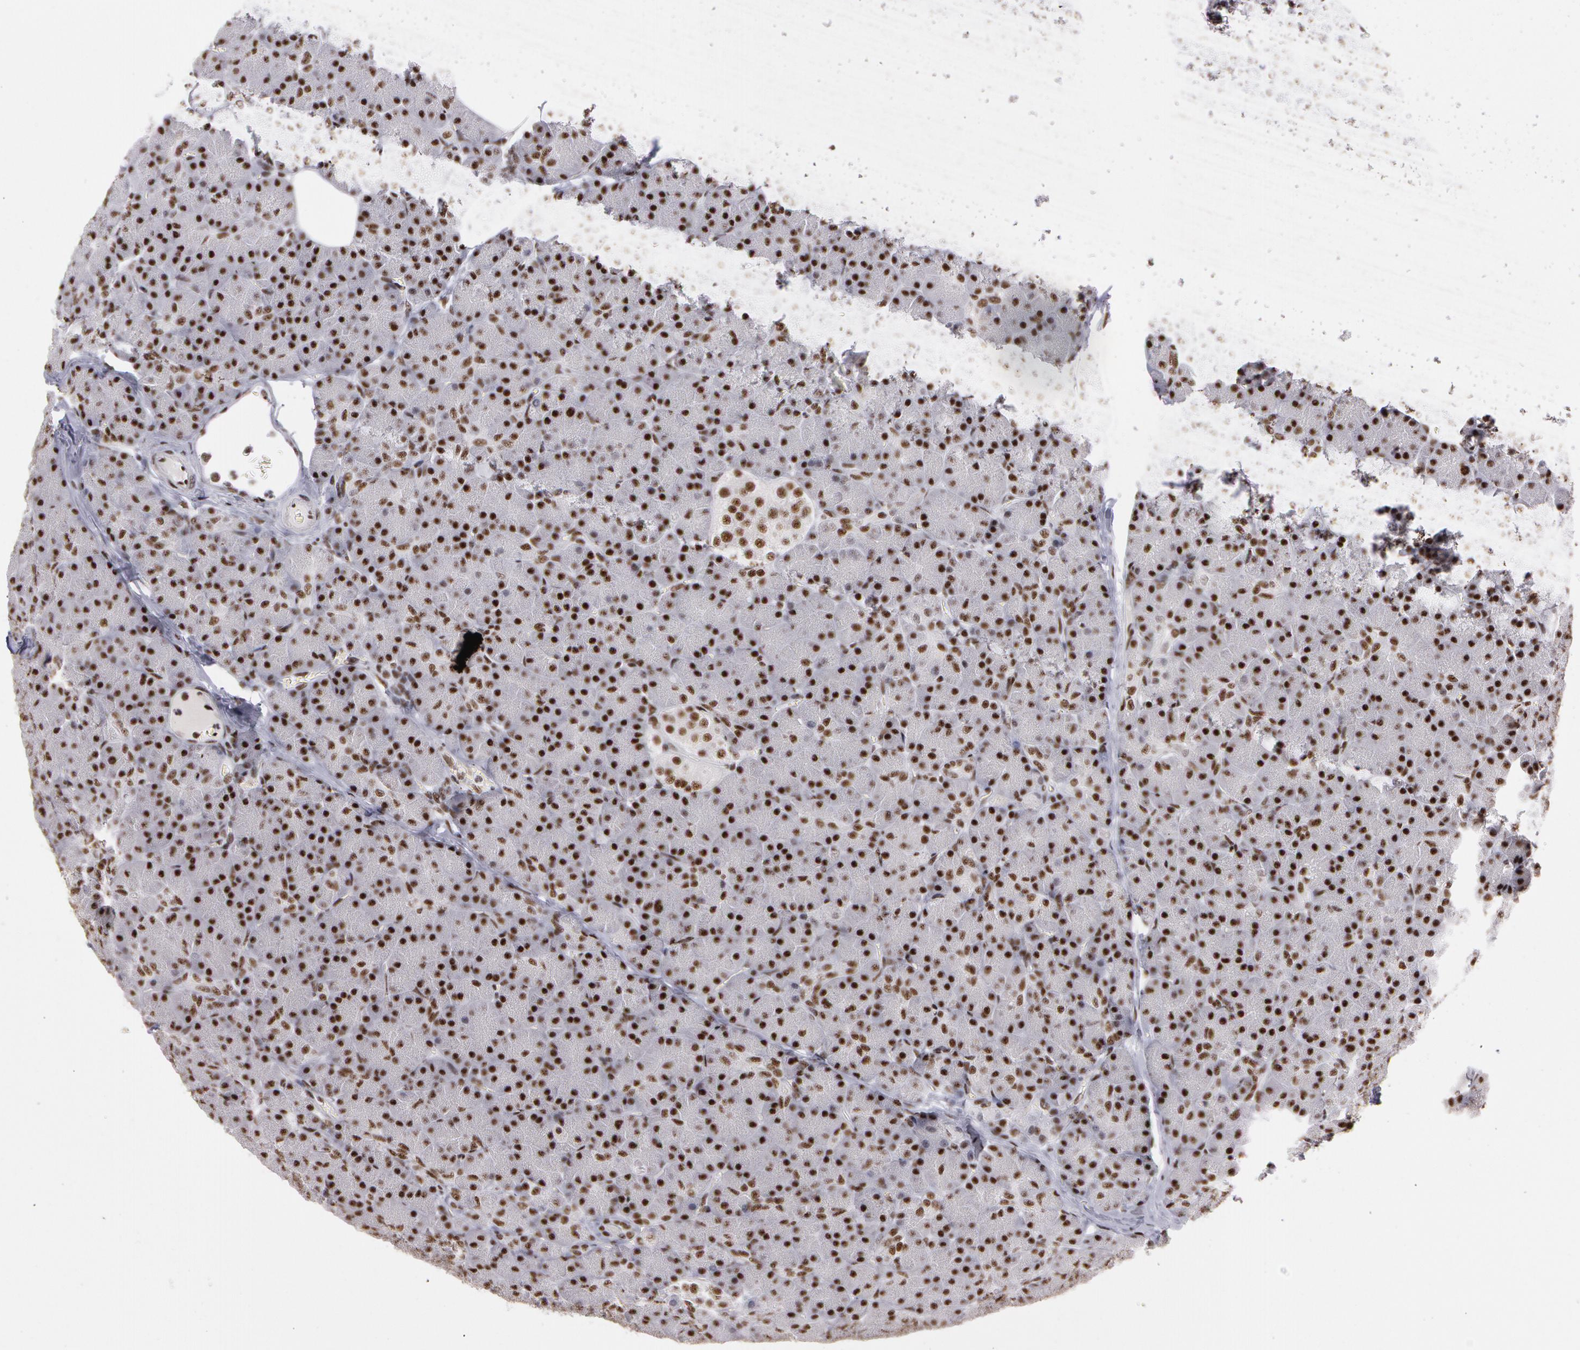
{"staining": {"intensity": "strong", "quantity": ">75%", "location": "nuclear"}, "tissue": "pancreas", "cell_type": "Exocrine glandular cells", "image_type": "normal", "snomed": [{"axis": "morphology", "description": "Normal tissue, NOS"}, {"axis": "topography", "description": "Pancreas"}], "caption": "The immunohistochemical stain shows strong nuclear expression in exocrine glandular cells of normal pancreas. (IHC, brightfield microscopy, high magnification).", "gene": "PNN", "patient": {"sex": "female", "age": 43}}